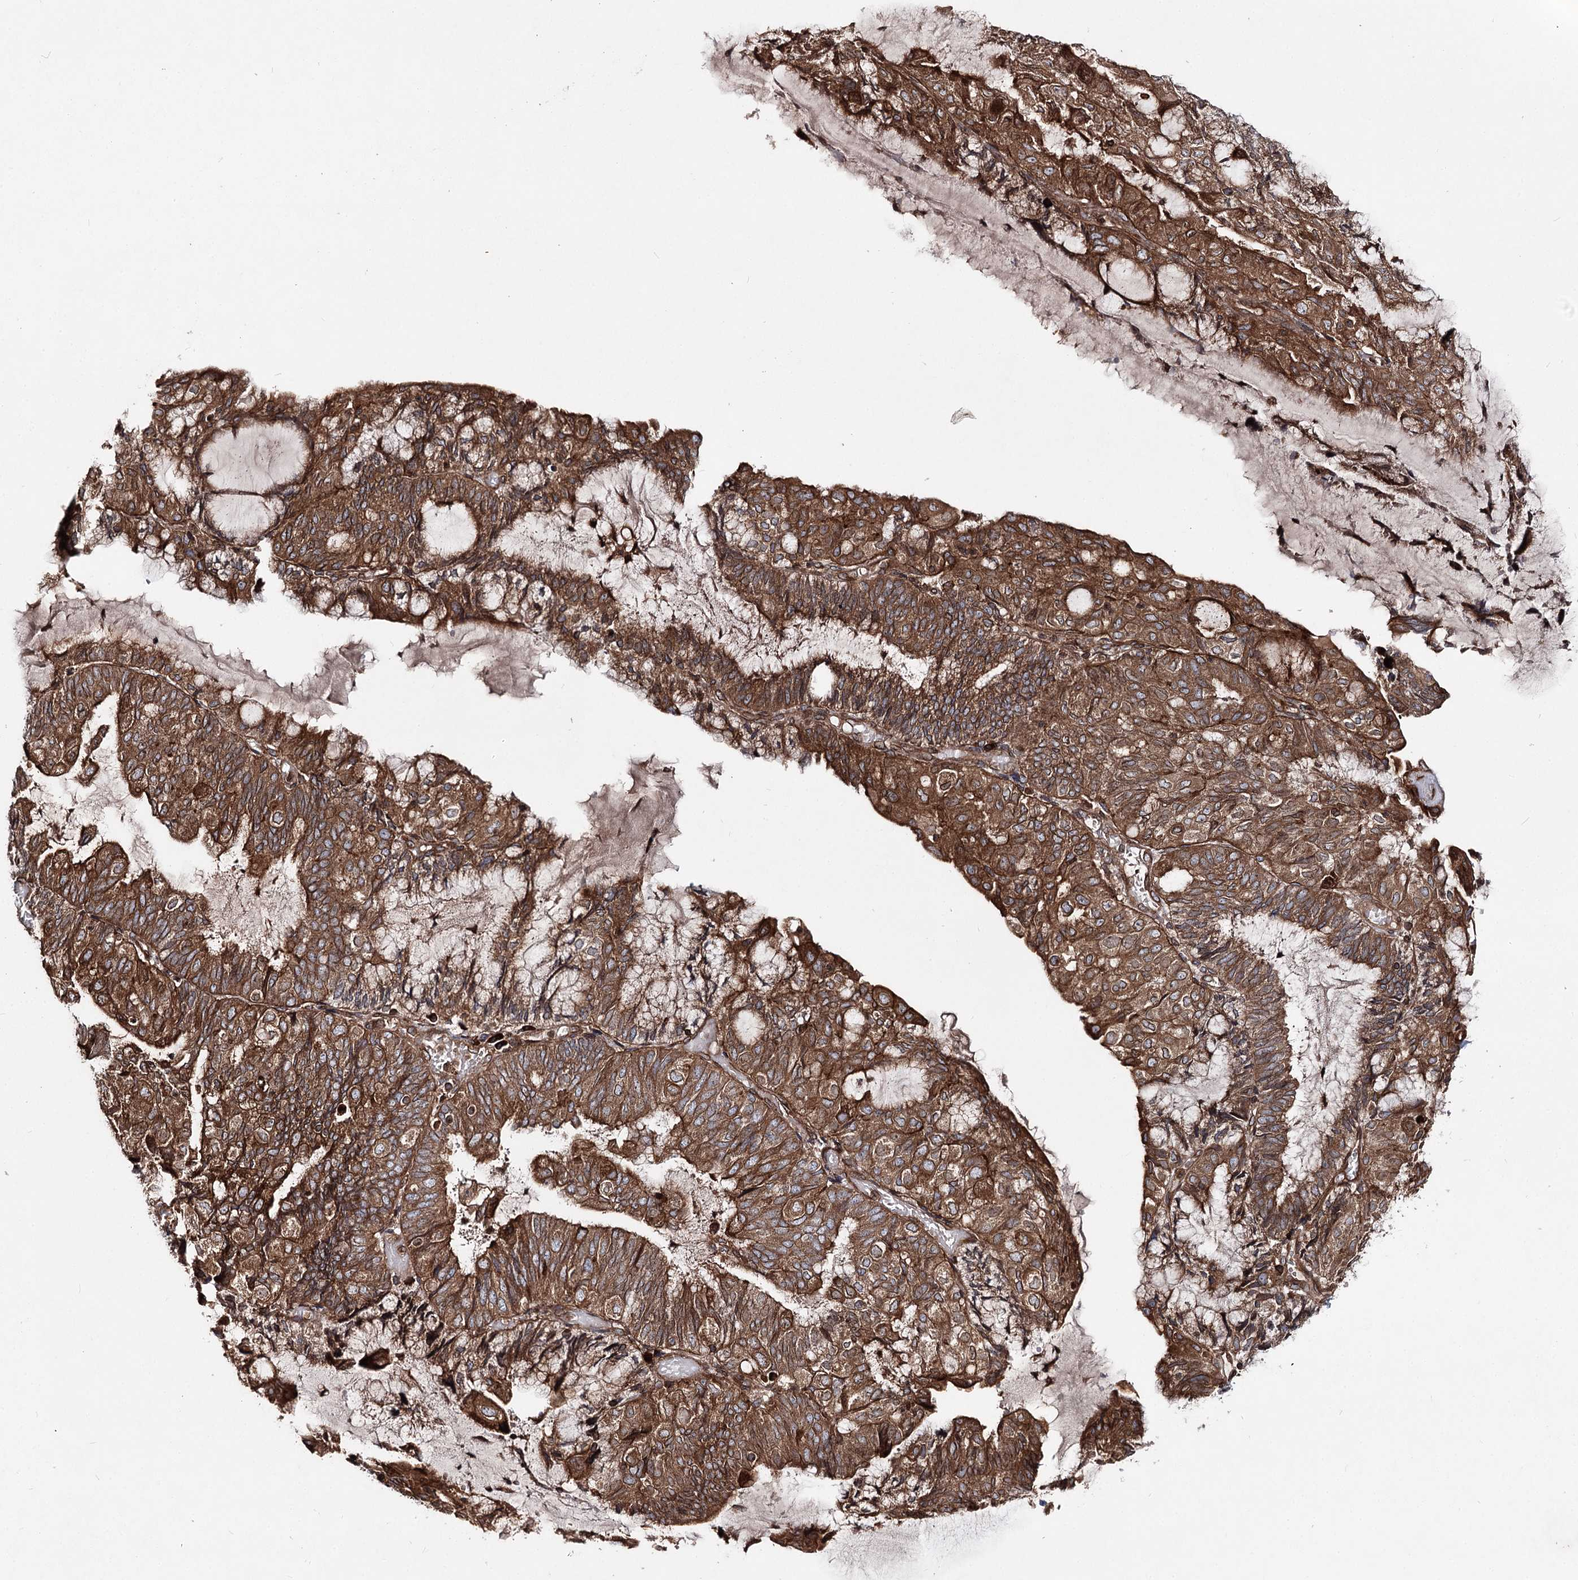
{"staining": {"intensity": "strong", "quantity": ">75%", "location": "cytoplasmic/membranous"}, "tissue": "endometrial cancer", "cell_type": "Tumor cells", "image_type": "cancer", "snomed": [{"axis": "morphology", "description": "Adenocarcinoma, NOS"}, {"axis": "topography", "description": "Endometrium"}], "caption": "Strong cytoplasmic/membranous positivity for a protein is identified in approximately >75% of tumor cells of endometrial adenocarcinoma using IHC.", "gene": "FGFR1OP2", "patient": {"sex": "female", "age": 81}}